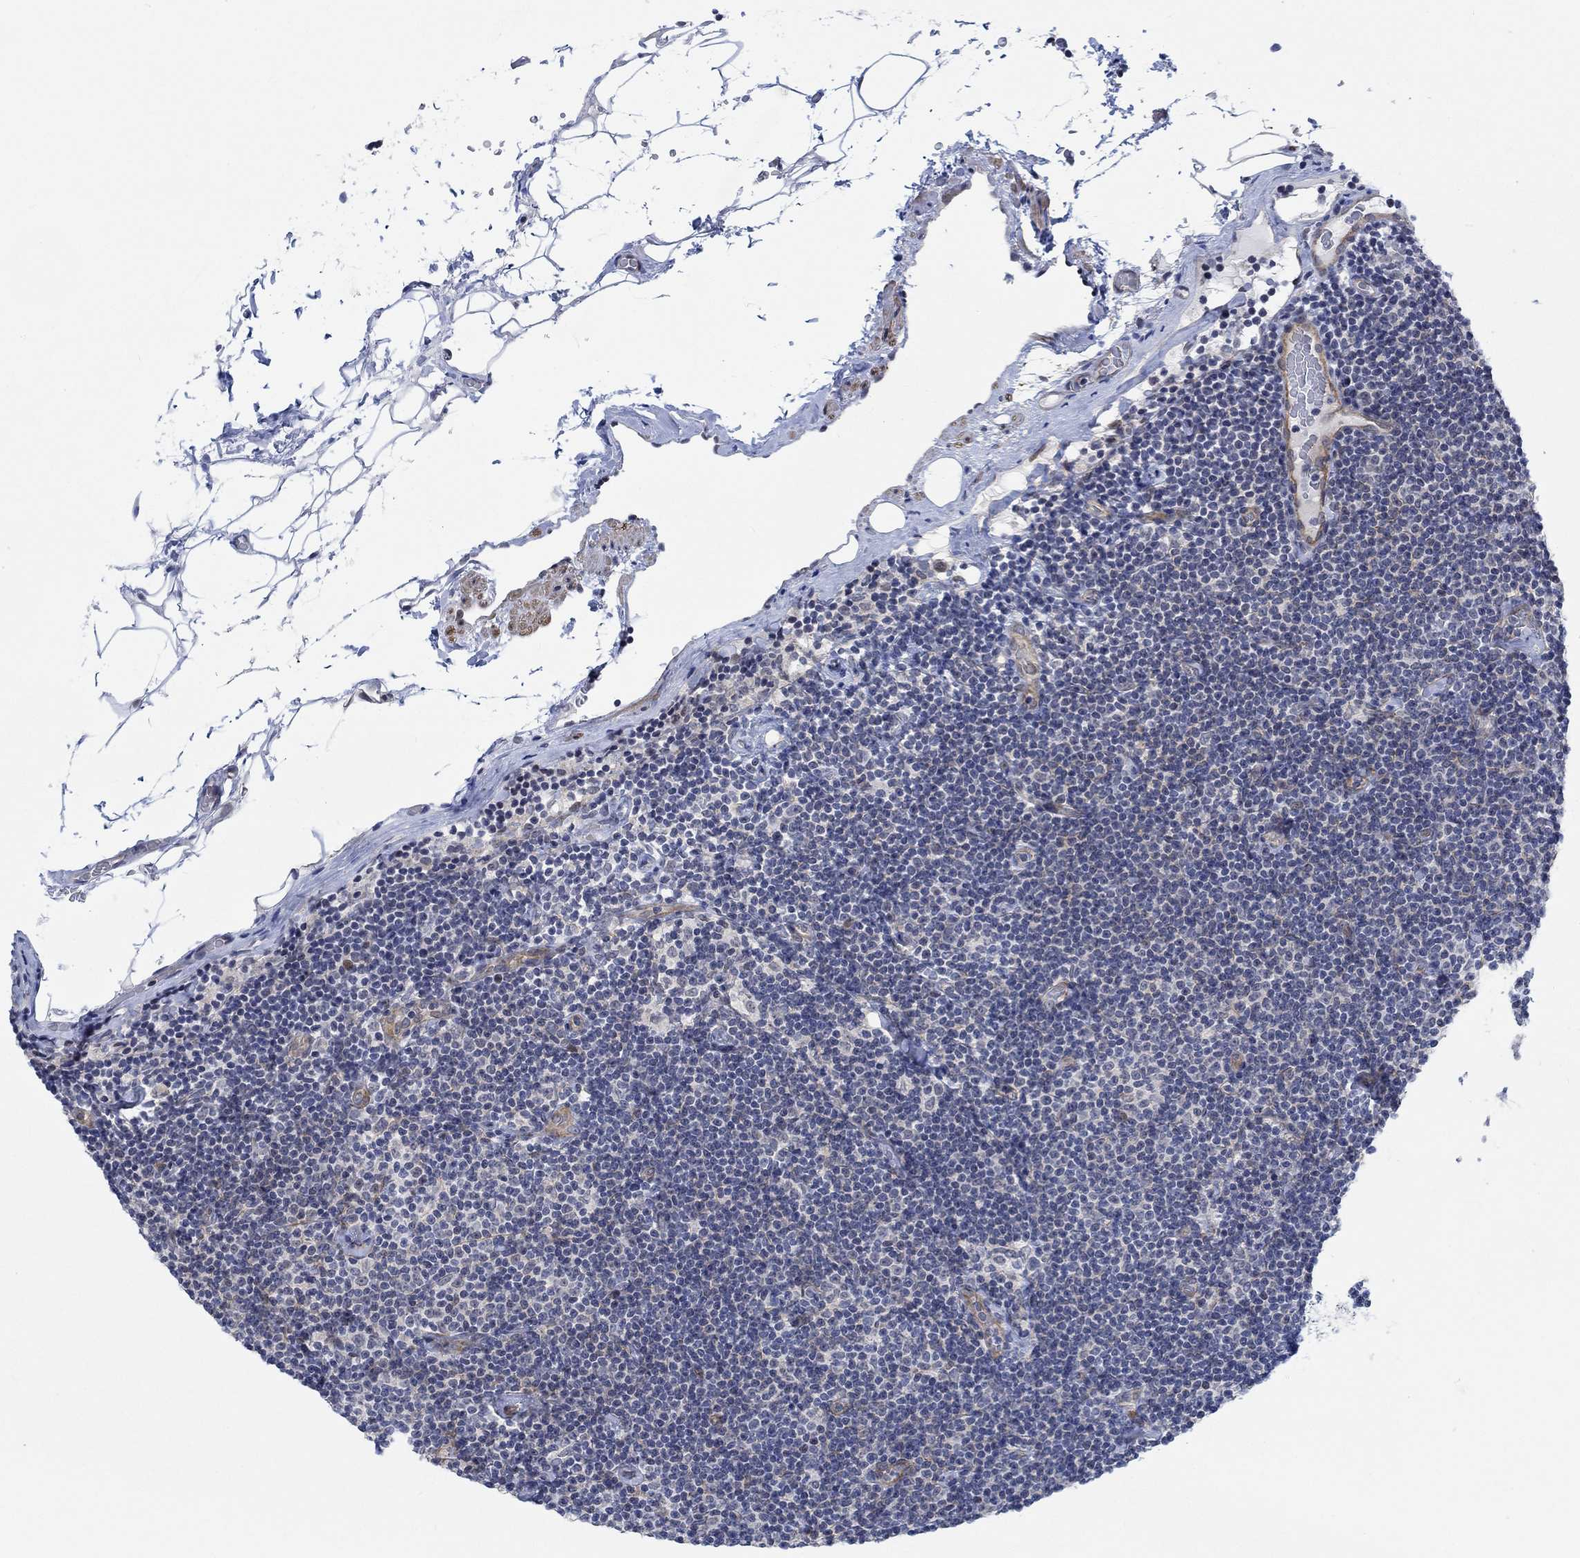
{"staining": {"intensity": "negative", "quantity": "none", "location": "none"}, "tissue": "lymphoma", "cell_type": "Tumor cells", "image_type": "cancer", "snomed": [{"axis": "morphology", "description": "Malignant lymphoma, non-Hodgkin's type, Low grade"}, {"axis": "topography", "description": "Lymph node"}], "caption": "Immunohistochemistry (IHC) of human low-grade malignant lymphoma, non-Hodgkin's type shows no staining in tumor cells. Brightfield microscopy of immunohistochemistry stained with DAB (brown) and hematoxylin (blue), captured at high magnification.", "gene": "KCNH8", "patient": {"sex": "male", "age": 81}}